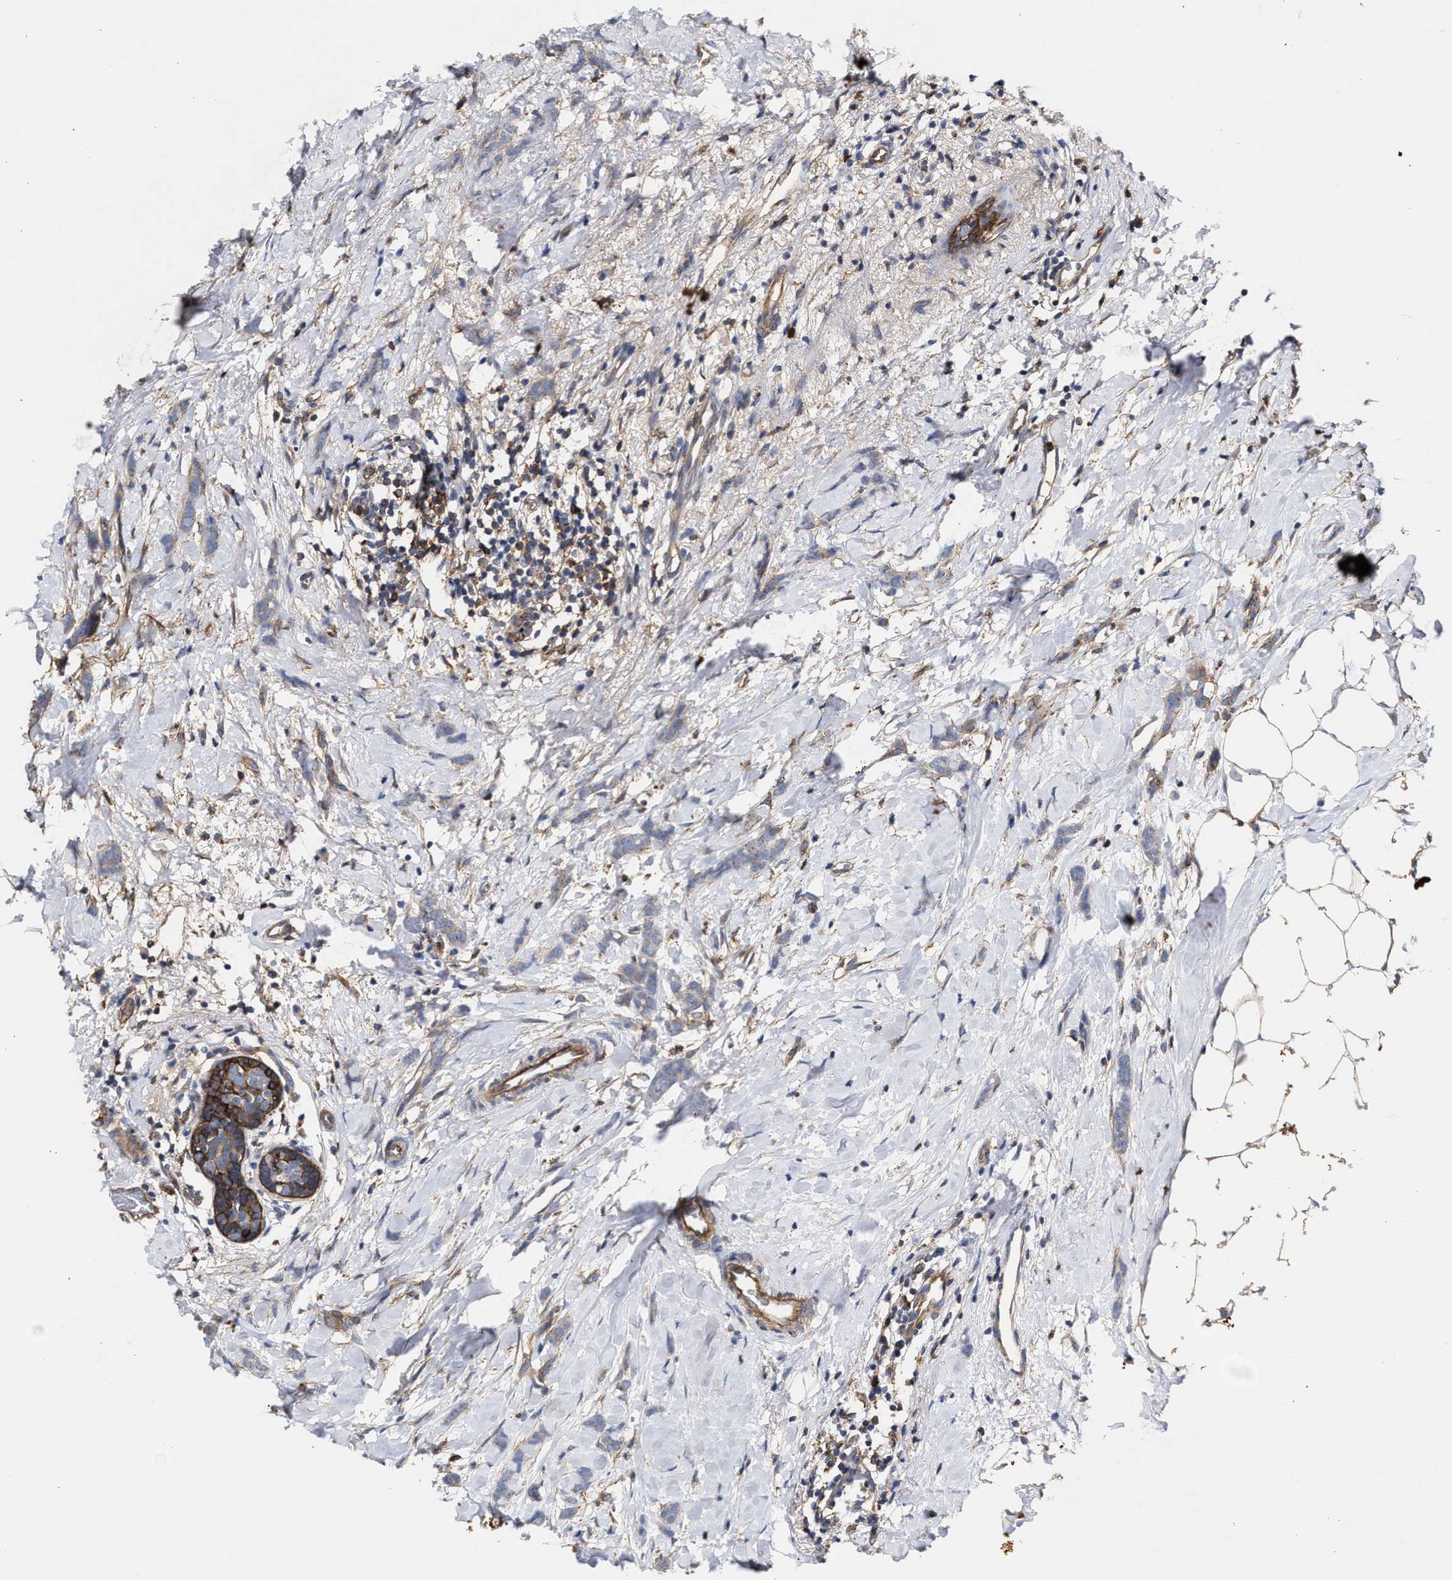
{"staining": {"intensity": "negative", "quantity": "none", "location": "none"}, "tissue": "breast cancer", "cell_type": "Tumor cells", "image_type": "cancer", "snomed": [{"axis": "morphology", "description": "Lobular carcinoma, in situ"}, {"axis": "morphology", "description": "Lobular carcinoma"}, {"axis": "topography", "description": "Breast"}], "caption": "High magnification brightfield microscopy of lobular carcinoma (breast) stained with DAB (3,3'-diaminobenzidine) (brown) and counterstained with hematoxylin (blue): tumor cells show no significant staining. (Immunohistochemistry, brightfield microscopy, high magnification).", "gene": "HS3ST5", "patient": {"sex": "female", "age": 41}}